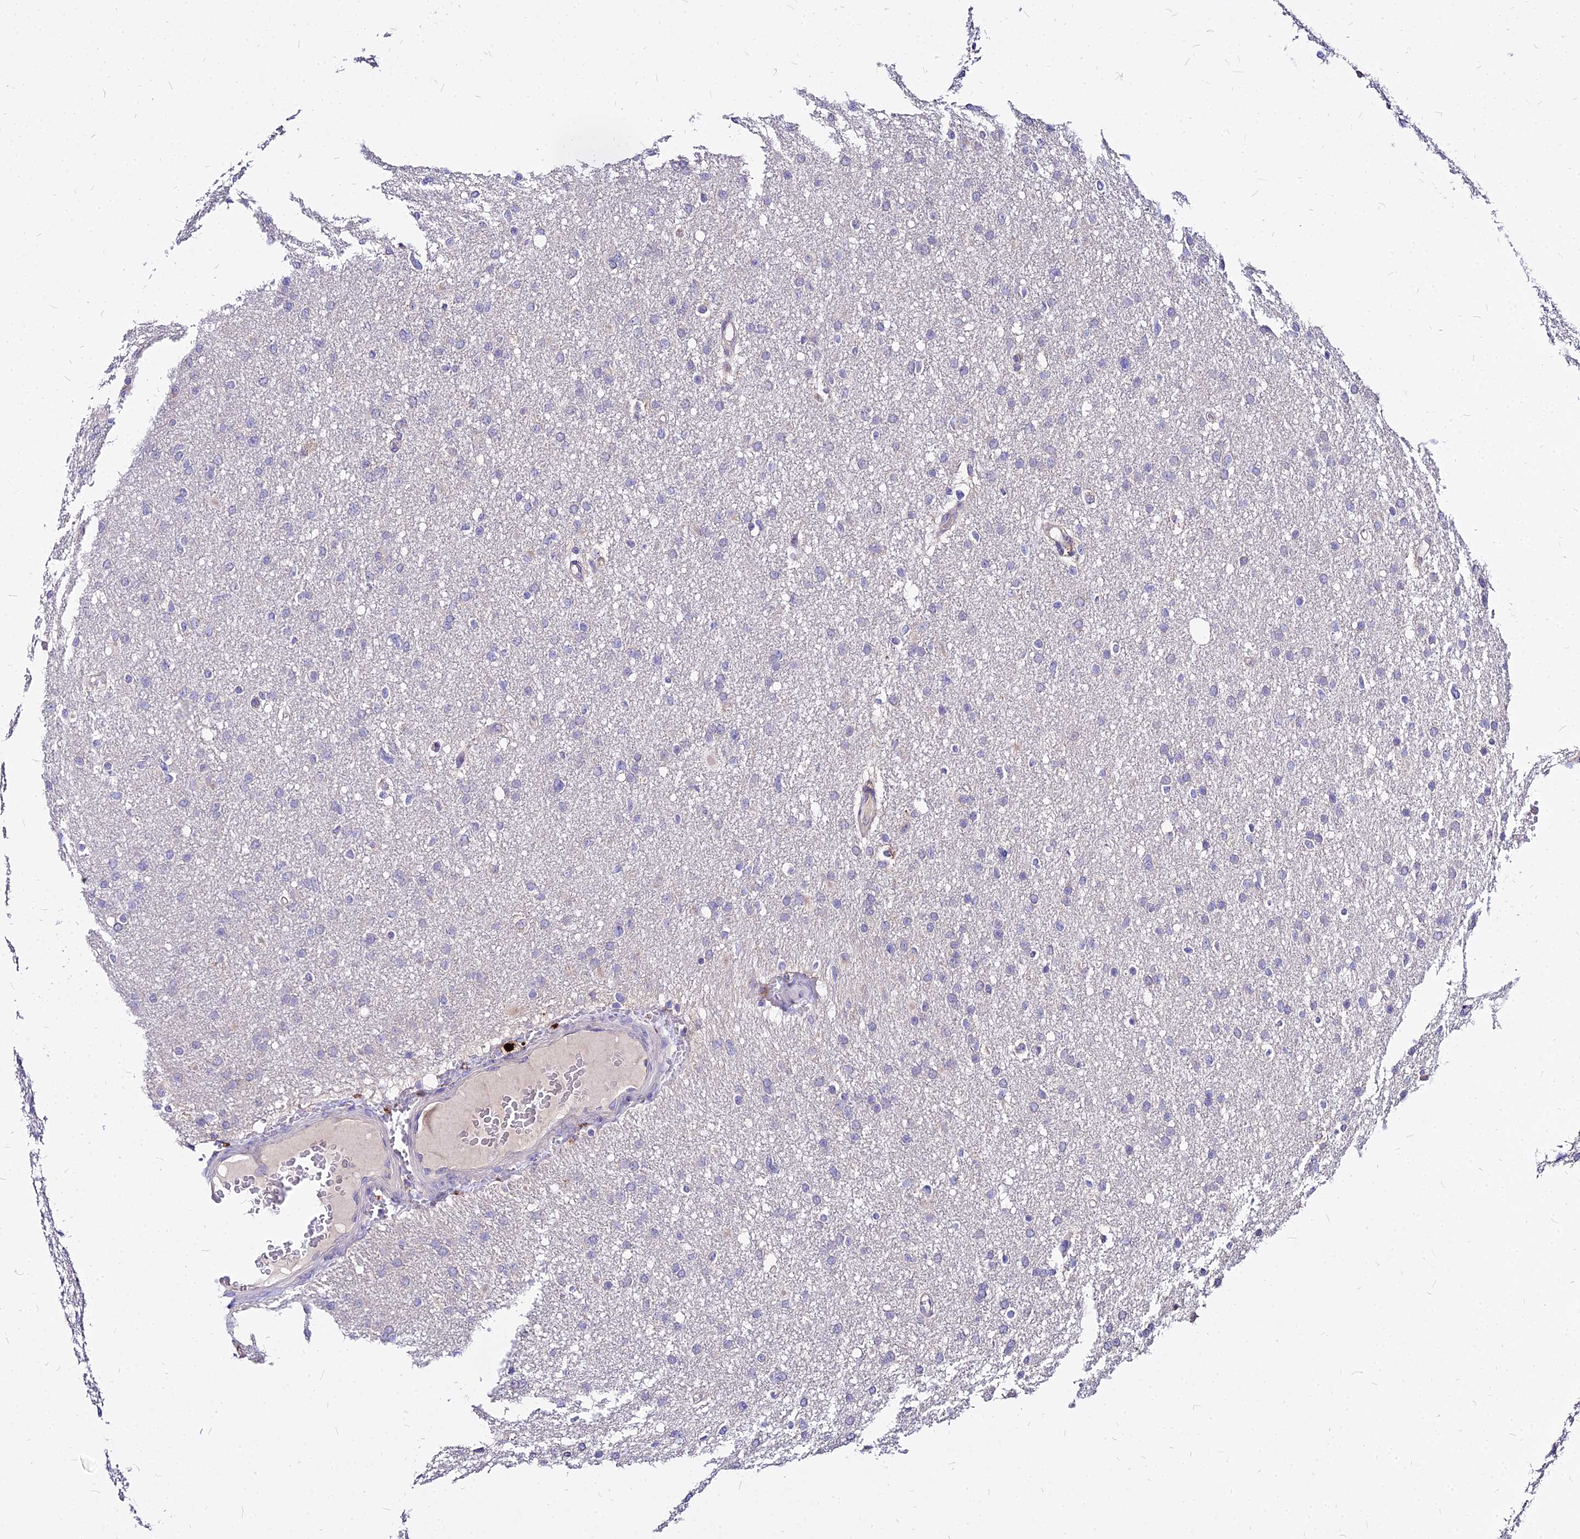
{"staining": {"intensity": "negative", "quantity": "none", "location": "none"}, "tissue": "glioma", "cell_type": "Tumor cells", "image_type": "cancer", "snomed": [{"axis": "morphology", "description": "Glioma, malignant, High grade"}, {"axis": "topography", "description": "Cerebral cortex"}], "caption": "Human malignant glioma (high-grade) stained for a protein using IHC demonstrates no positivity in tumor cells.", "gene": "COMMD10", "patient": {"sex": "female", "age": 36}}